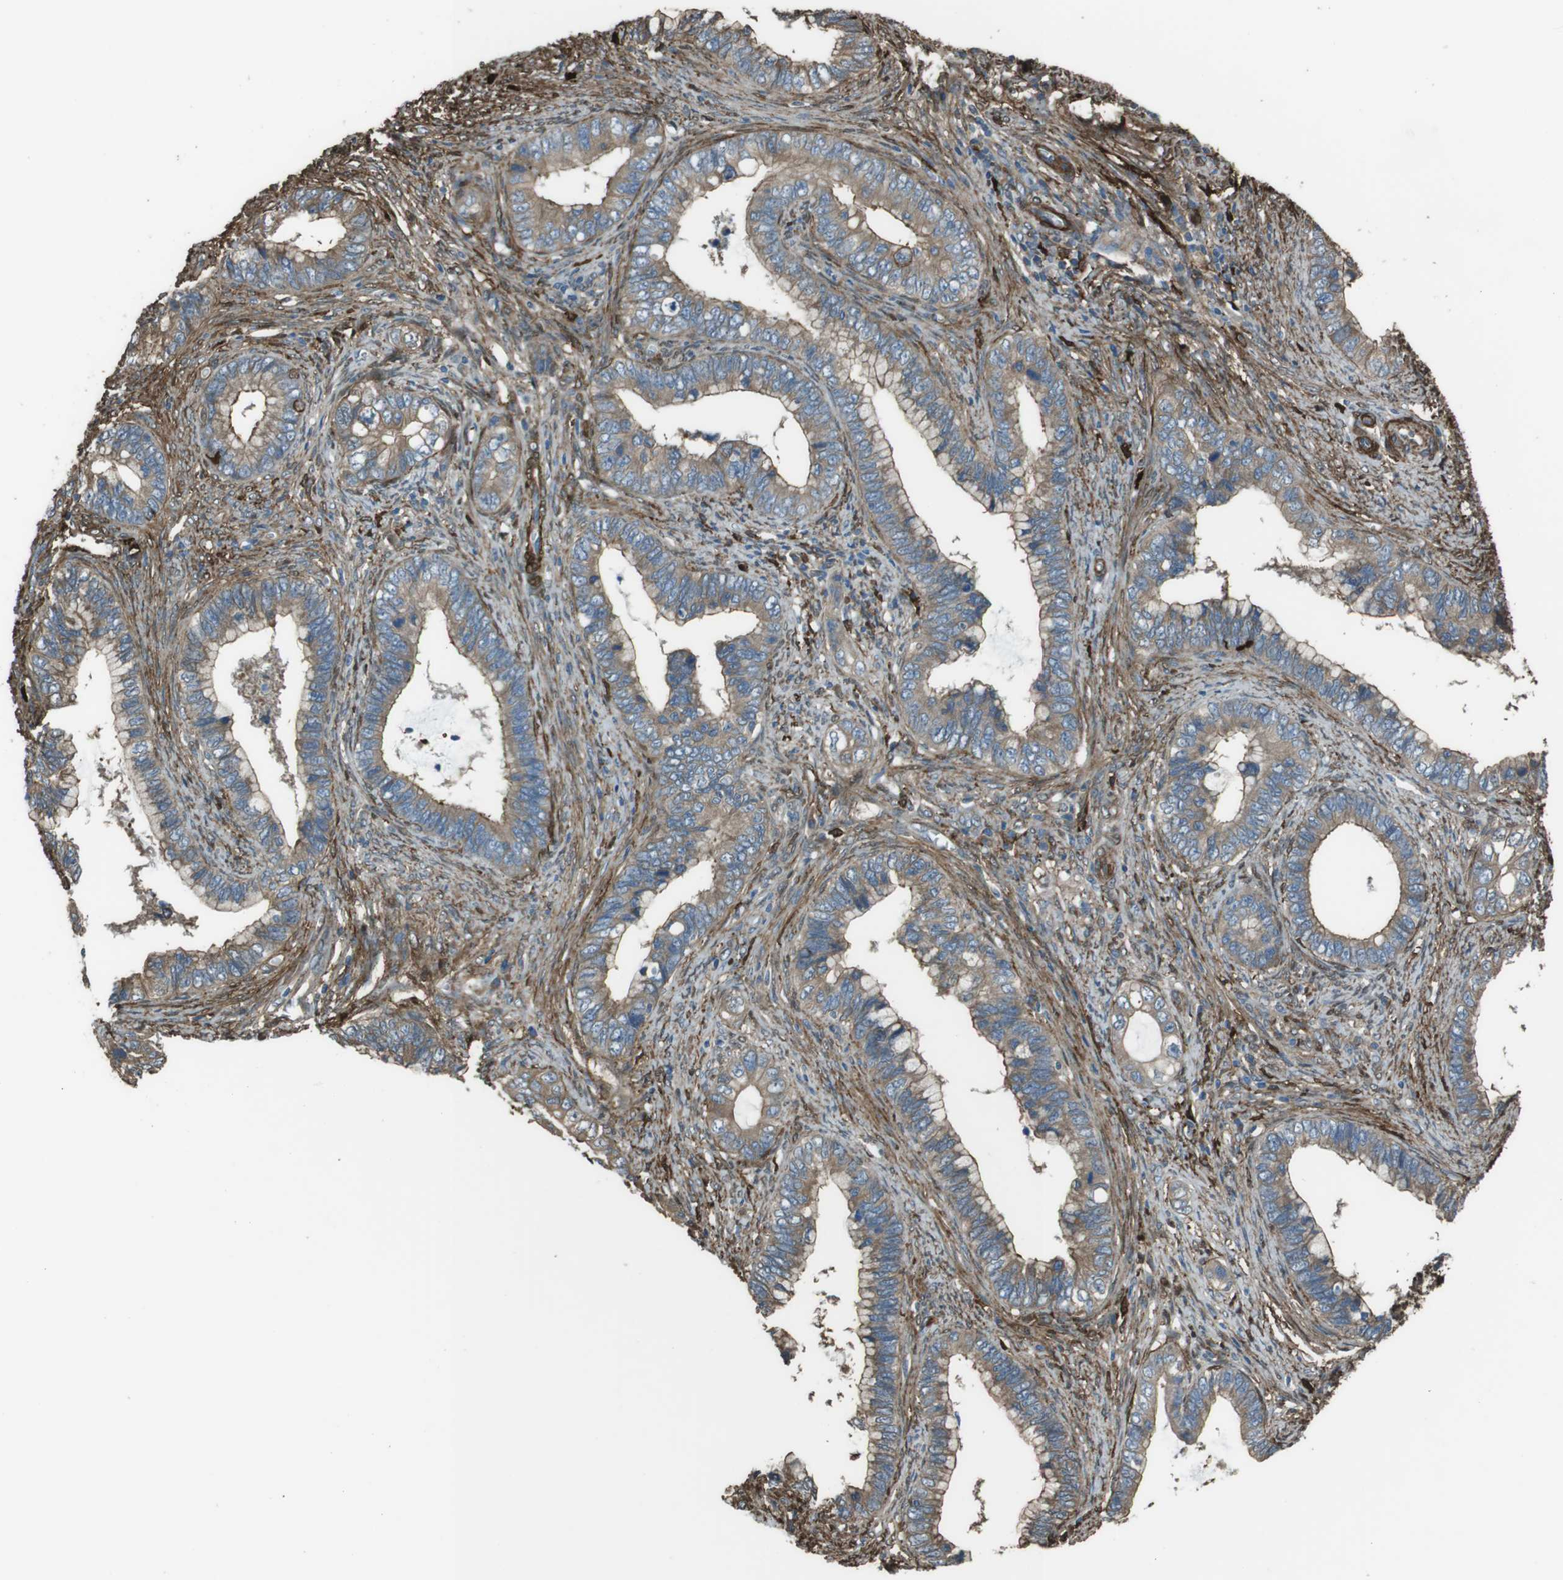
{"staining": {"intensity": "weak", "quantity": ">75%", "location": "cytoplasmic/membranous"}, "tissue": "cervical cancer", "cell_type": "Tumor cells", "image_type": "cancer", "snomed": [{"axis": "morphology", "description": "Adenocarcinoma, NOS"}, {"axis": "topography", "description": "Cervix"}], "caption": "Cervical cancer (adenocarcinoma) was stained to show a protein in brown. There is low levels of weak cytoplasmic/membranous positivity in approximately >75% of tumor cells.", "gene": "SFT2D1", "patient": {"sex": "female", "age": 44}}